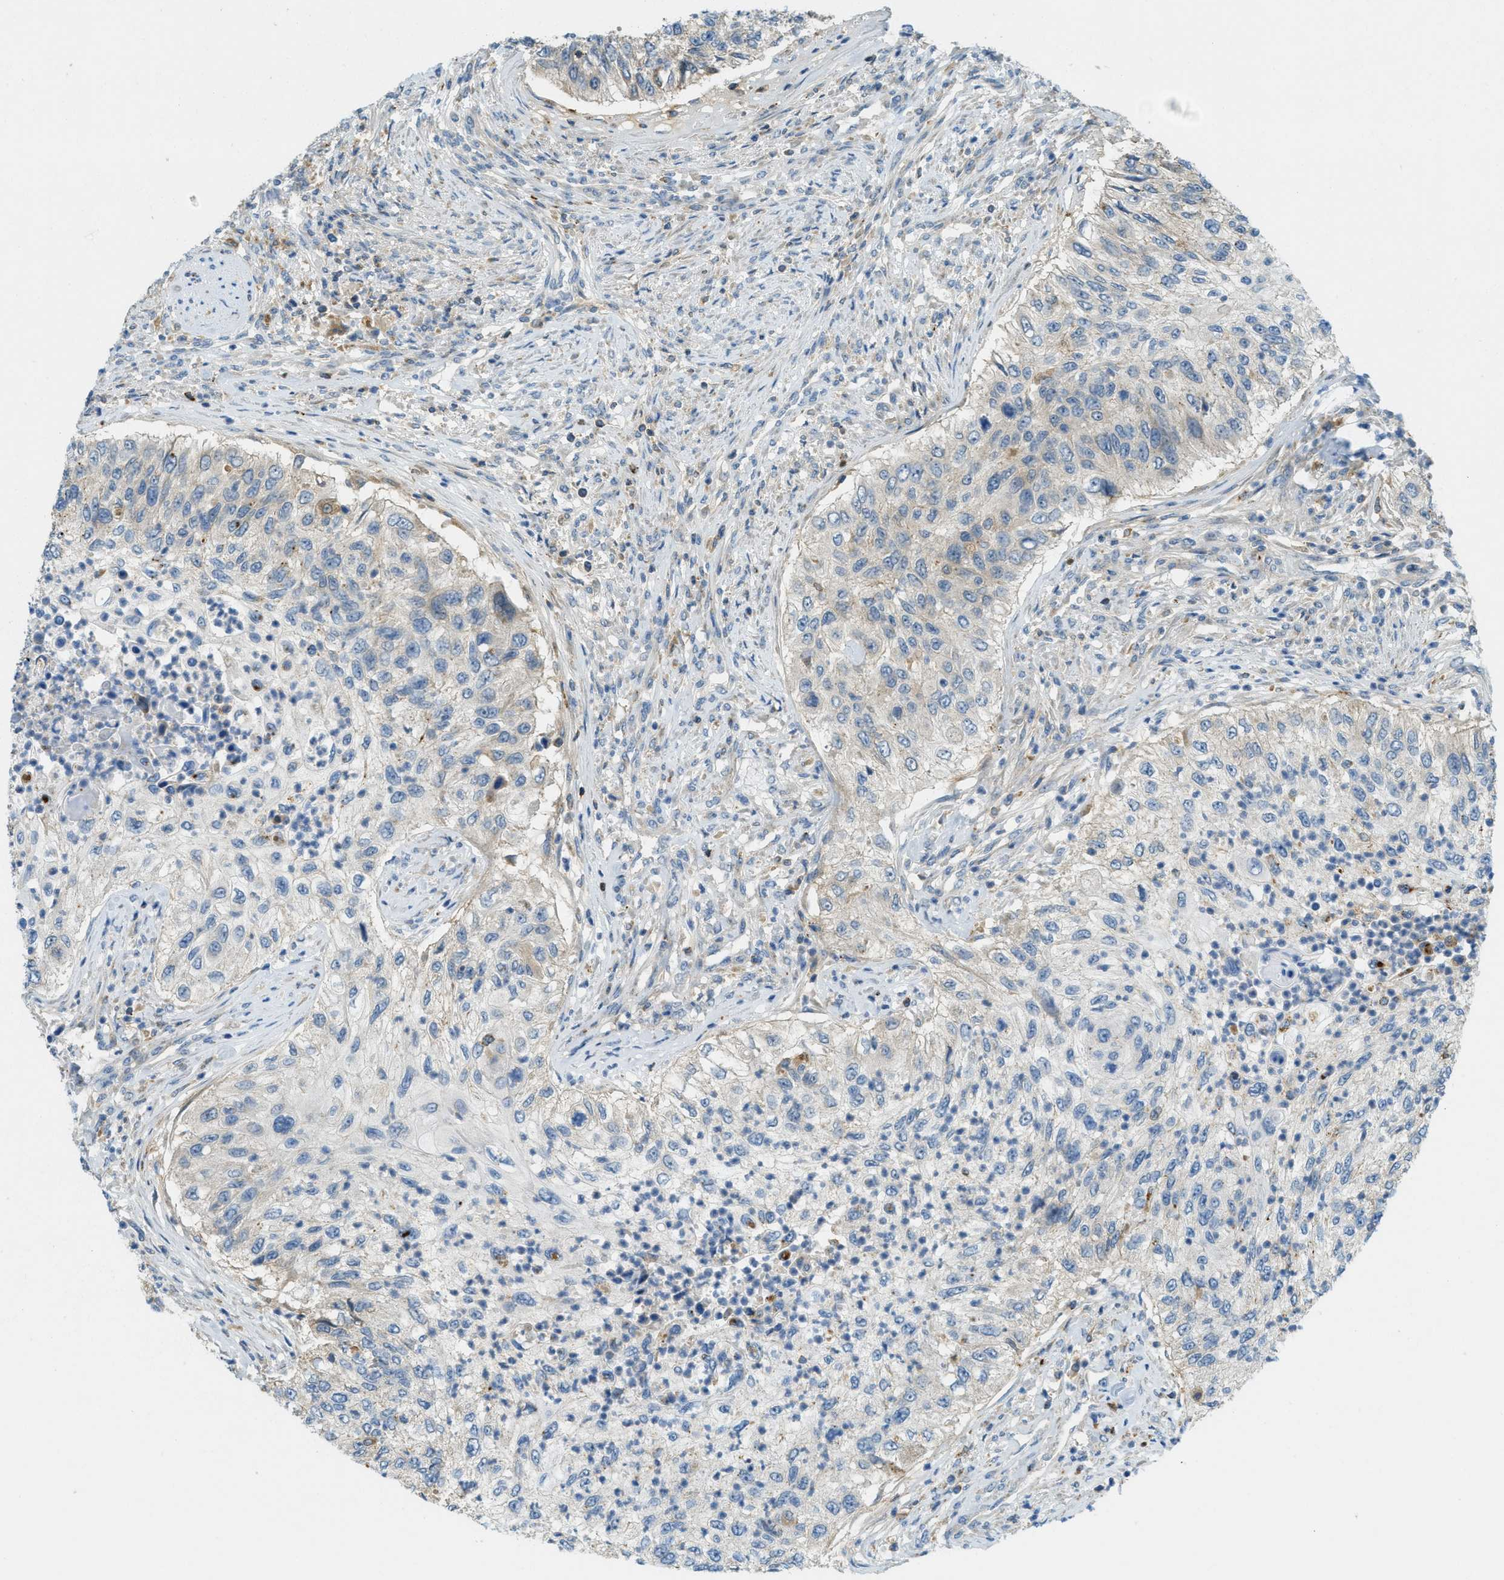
{"staining": {"intensity": "negative", "quantity": "none", "location": "none"}, "tissue": "urothelial cancer", "cell_type": "Tumor cells", "image_type": "cancer", "snomed": [{"axis": "morphology", "description": "Urothelial carcinoma, High grade"}, {"axis": "topography", "description": "Urinary bladder"}], "caption": "Image shows no protein positivity in tumor cells of urothelial carcinoma (high-grade) tissue. (DAB (3,3'-diaminobenzidine) immunohistochemistry with hematoxylin counter stain).", "gene": "PLBD2", "patient": {"sex": "female", "age": 60}}